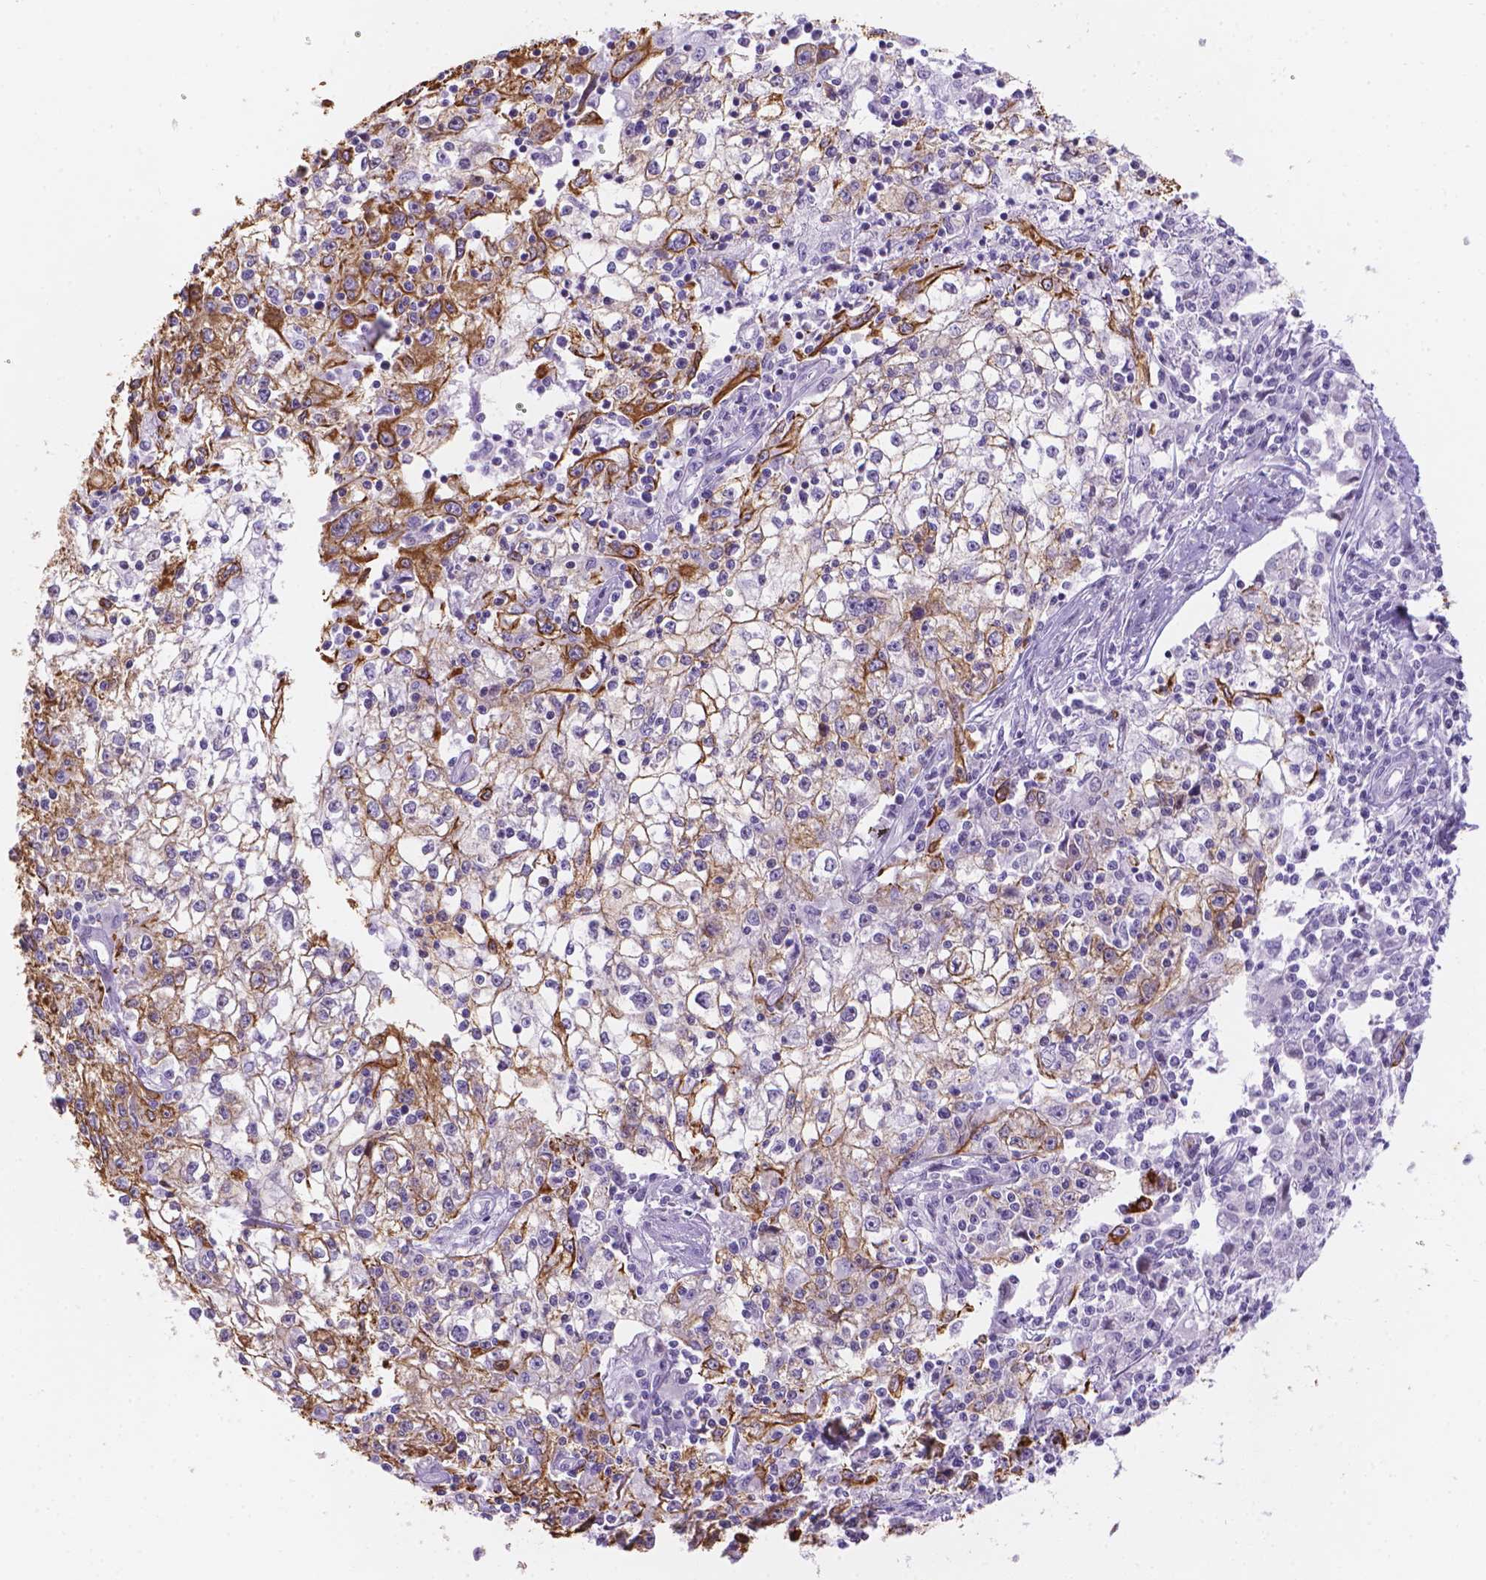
{"staining": {"intensity": "moderate", "quantity": ">75%", "location": "cytoplasmic/membranous"}, "tissue": "cervical cancer", "cell_type": "Tumor cells", "image_type": "cancer", "snomed": [{"axis": "morphology", "description": "Squamous cell carcinoma, NOS"}, {"axis": "topography", "description": "Cervix"}], "caption": "This image demonstrates IHC staining of human cervical cancer (squamous cell carcinoma), with medium moderate cytoplasmic/membranous expression in about >75% of tumor cells.", "gene": "DMWD", "patient": {"sex": "female", "age": 85}}